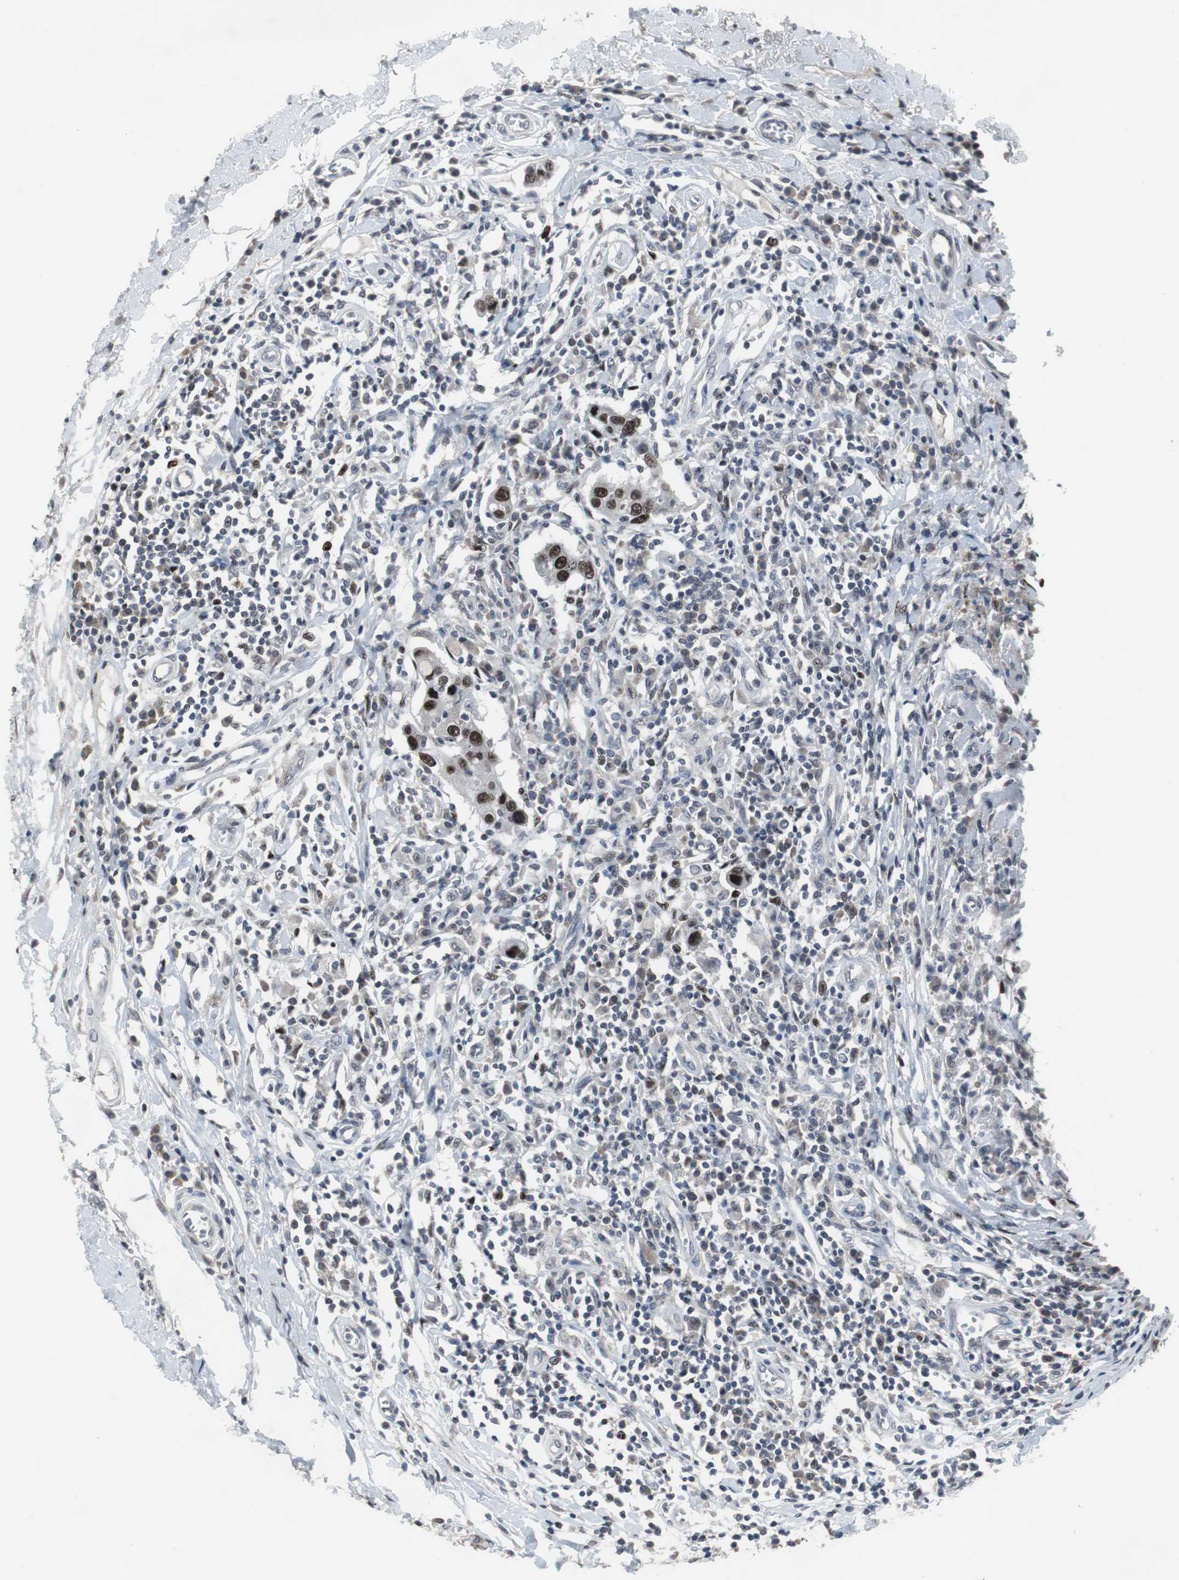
{"staining": {"intensity": "strong", "quantity": ">75%", "location": "nuclear"}, "tissue": "breast cancer", "cell_type": "Tumor cells", "image_type": "cancer", "snomed": [{"axis": "morphology", "description": "Duct carcinoma"}, {"axis": "topography", "description": "Breast"}], "caption": "The micrograph reveals staining of infiltrating ductal carcinoma (breast), revealing strong nuclear protein staining (brown color) within tumor cells.", "gene": "FOXP4", "patient": {"sex": "female", "age": 27}}